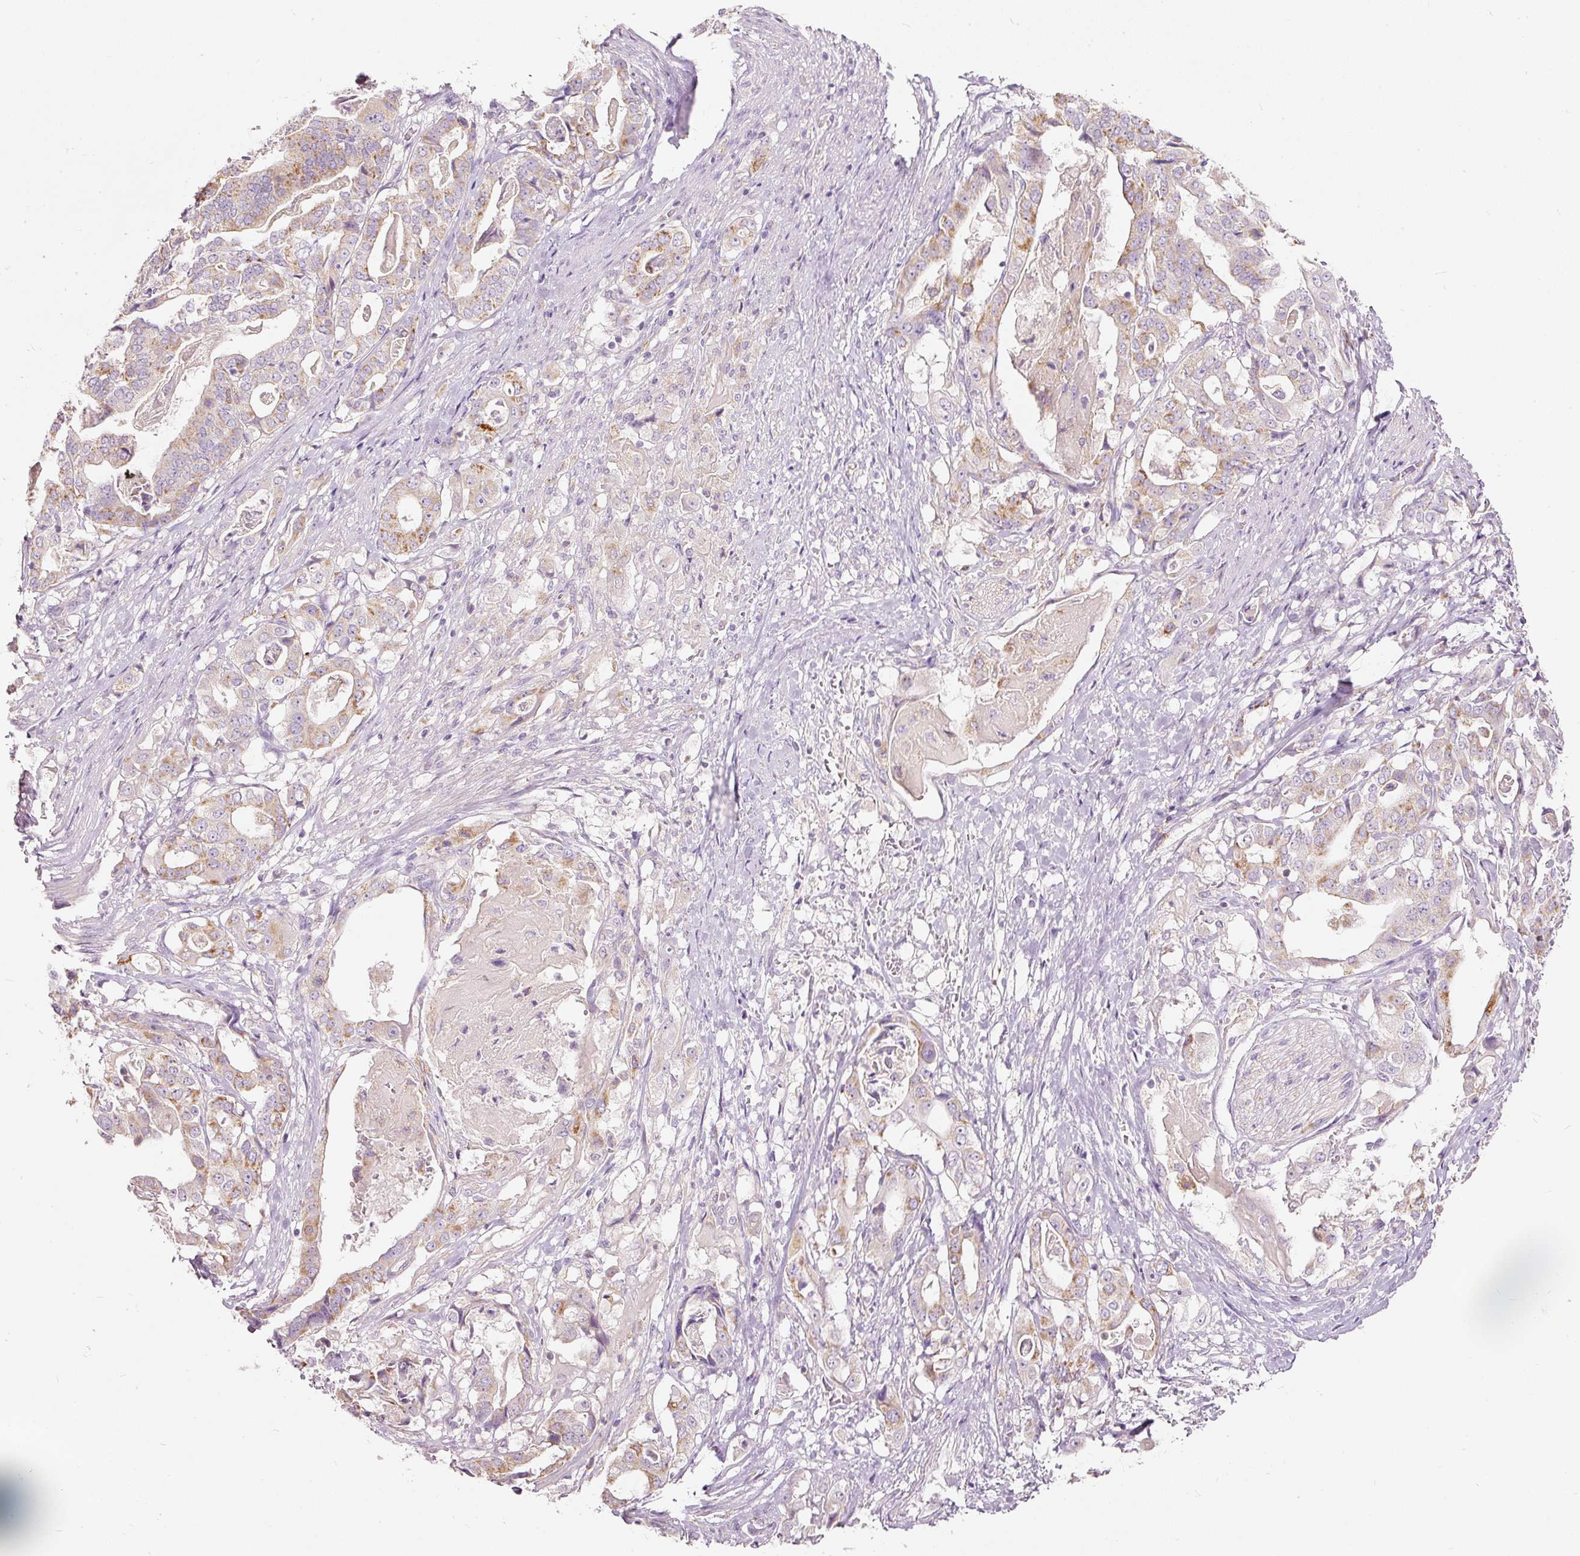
{"staining": {"intensity": "moderate", "quantity": "<25%", "location": "cytoplasmic/membranous"}, "tissue": "stomach cancer", "cell_type": "Tumor cells", "image_type": "cancer", "snomed": [{"axis": "morphology", "description": "Adenocarcinoma, NOS"}, {"axis": "topography", "description": "Stomach"}], "caption": "Human stomach adenocarcinoma stained with a protein marker displays moderate staining in tumor cells.", "gene": "MTHFD2", "patient": {"sex": "male", "age": 48}}